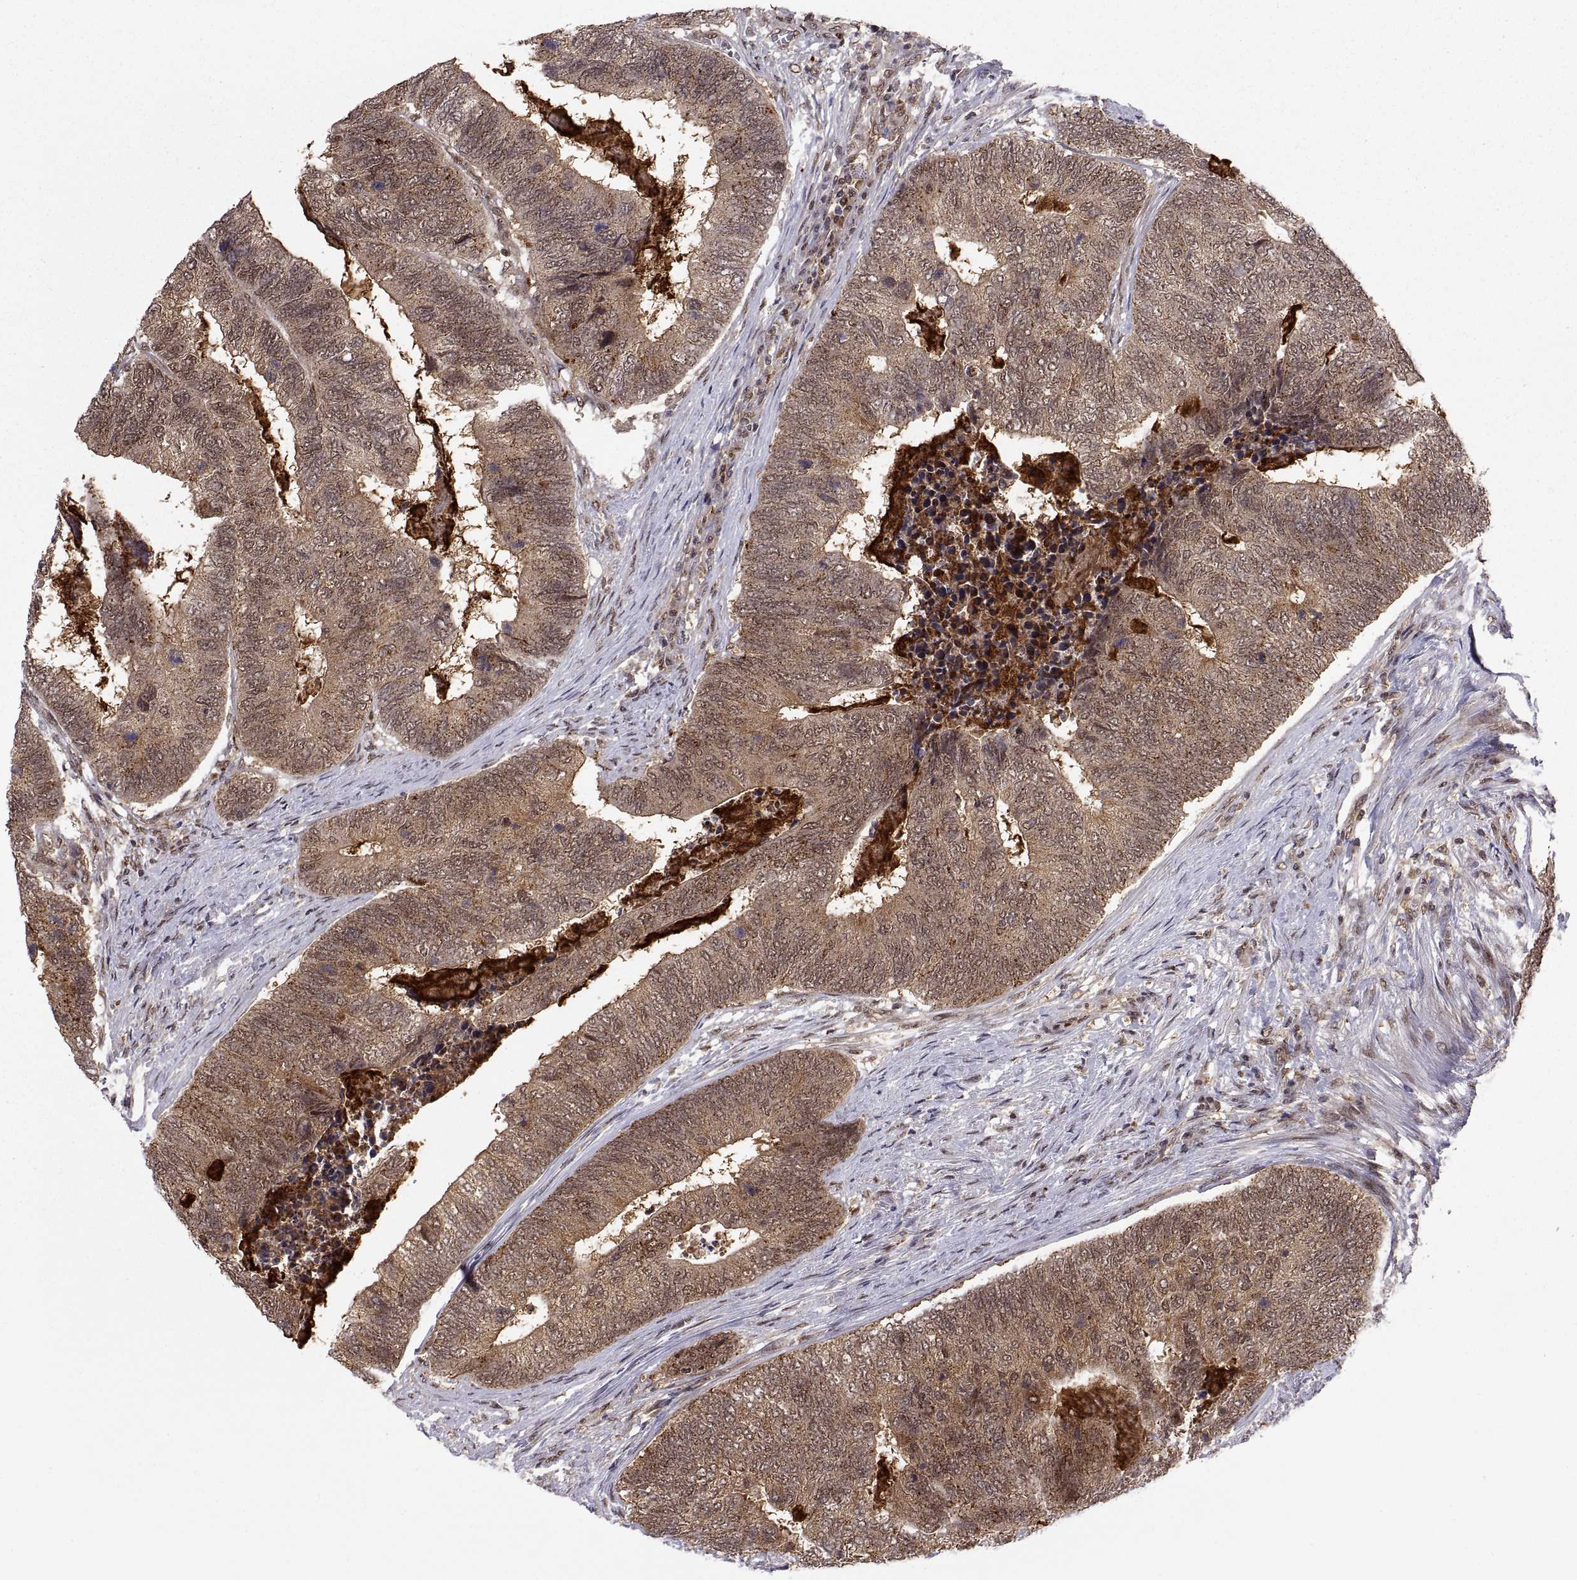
{"staining": {"intensity": "moderate", "quantity": ">75%", "location": "cytoplasmic/membranous"}, "tissue": "colorectal cancer", "cell_type": "Tumor cells", "image_type": "cancer", "snomed": [{"axis": "morphology", "description": "Adenocarcinoma, NOS"}, {"axis": "topography", "description": "Colon"}], "caption": "A brown stain highlights moderate cytoplasmic/membranous expression of a protein in human colorectal cancer (adenocarcinoma) tumor cells.", "gene": "PSMC2", "patient": {"sex": "female", "age": 67}}